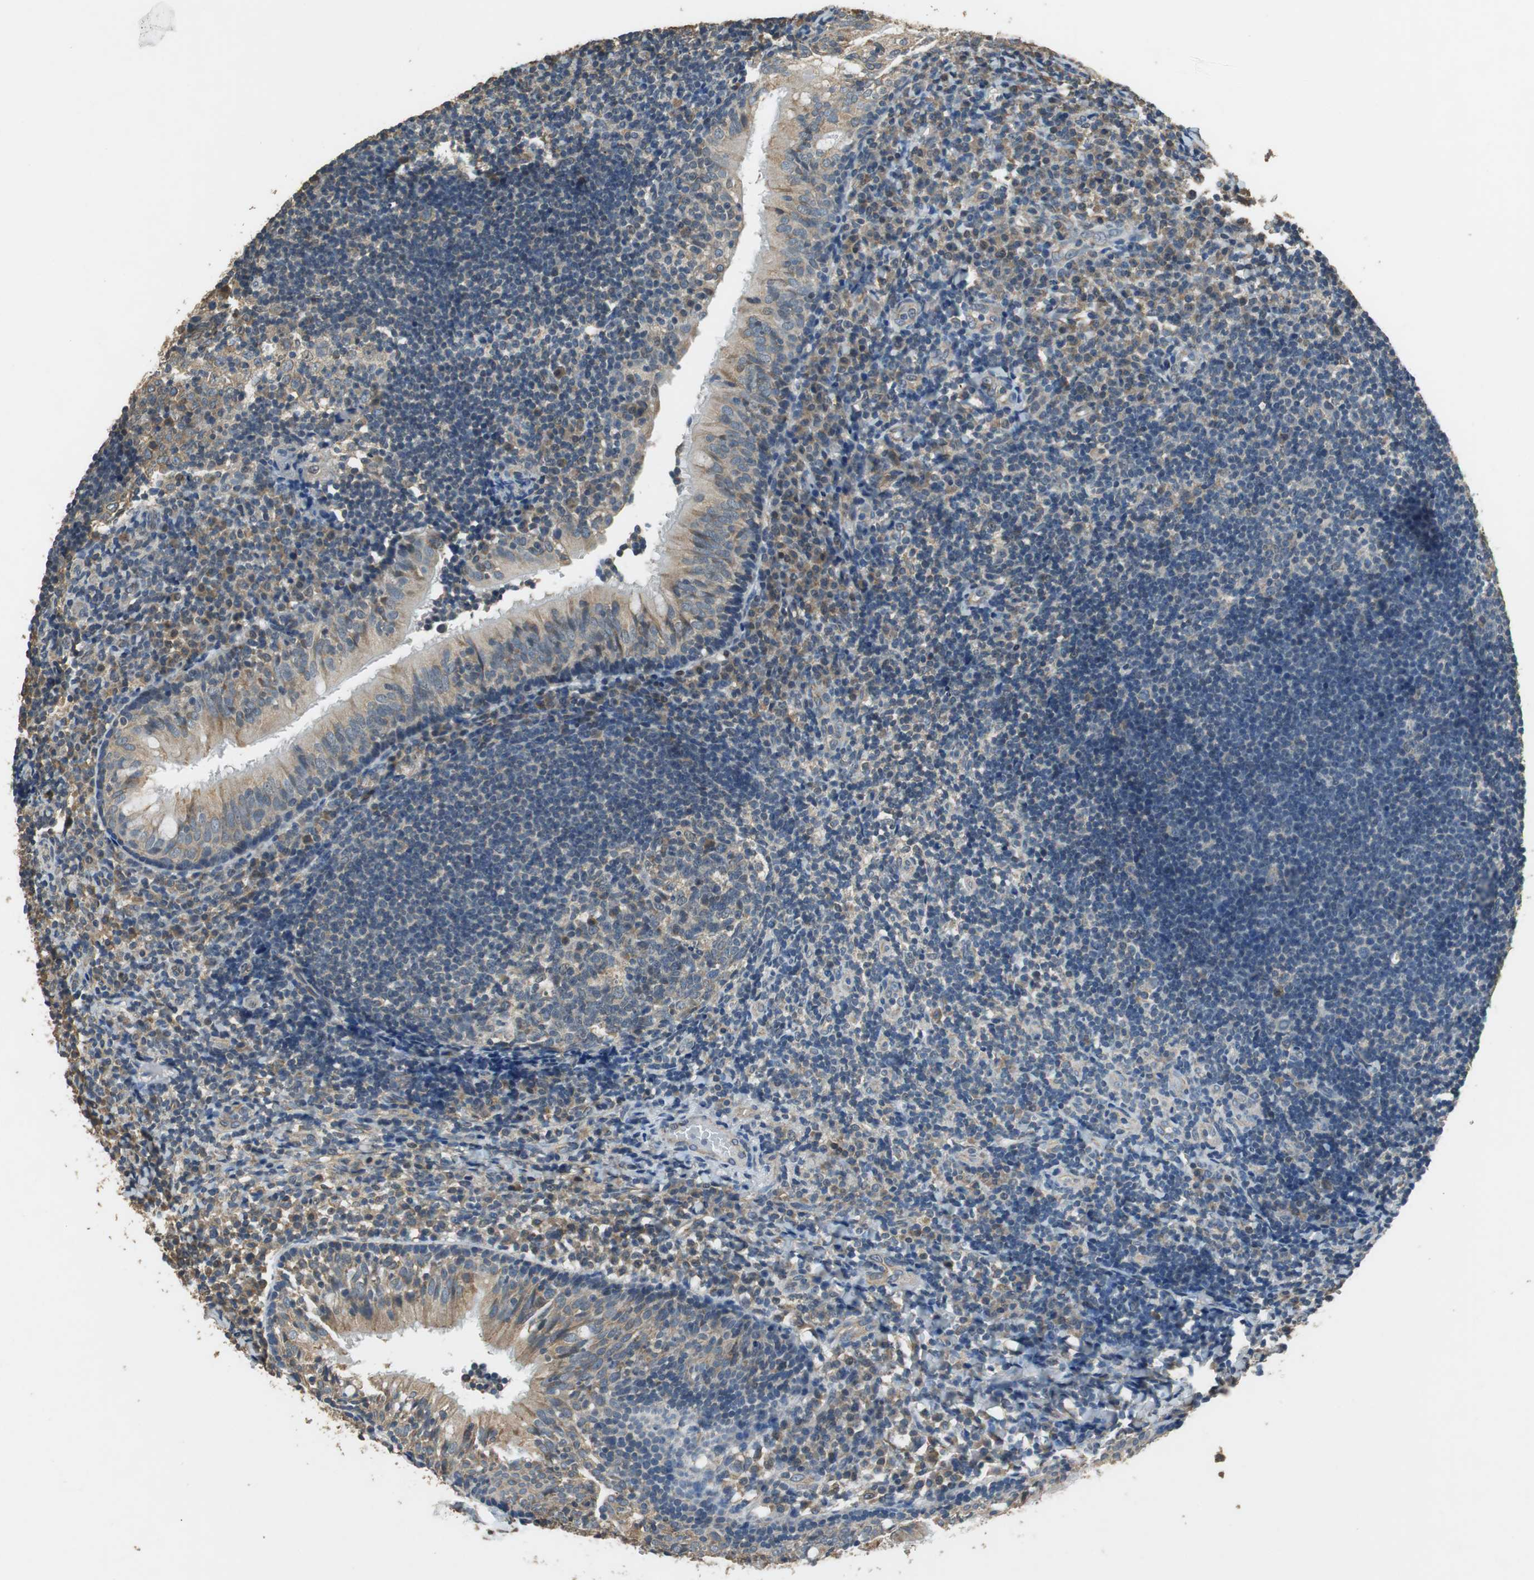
{"staining": {"intensity": "weak", "quantity": "25%-75%", "location": "cytoplasmic/membranous"}, "tissue": "tonsil", "cell_type": "Germinal center cells", "image_type": "normal", "snomed": [{"axis": "morphology", "description": "Normal tissue, NOS"}, {"axis": "topography", "description": "Tonsil"}], "caption": "Immunohistochemistry (IHC) photomicrograph of normal human tonsil stained for a protein (brown), which shows low levels of weak cytoplasmic/membranous positivity in about 25%-75% of germinal center cells.", "gene": "ALDH4A1", "patient": {"sex": "female", "age": 40}}